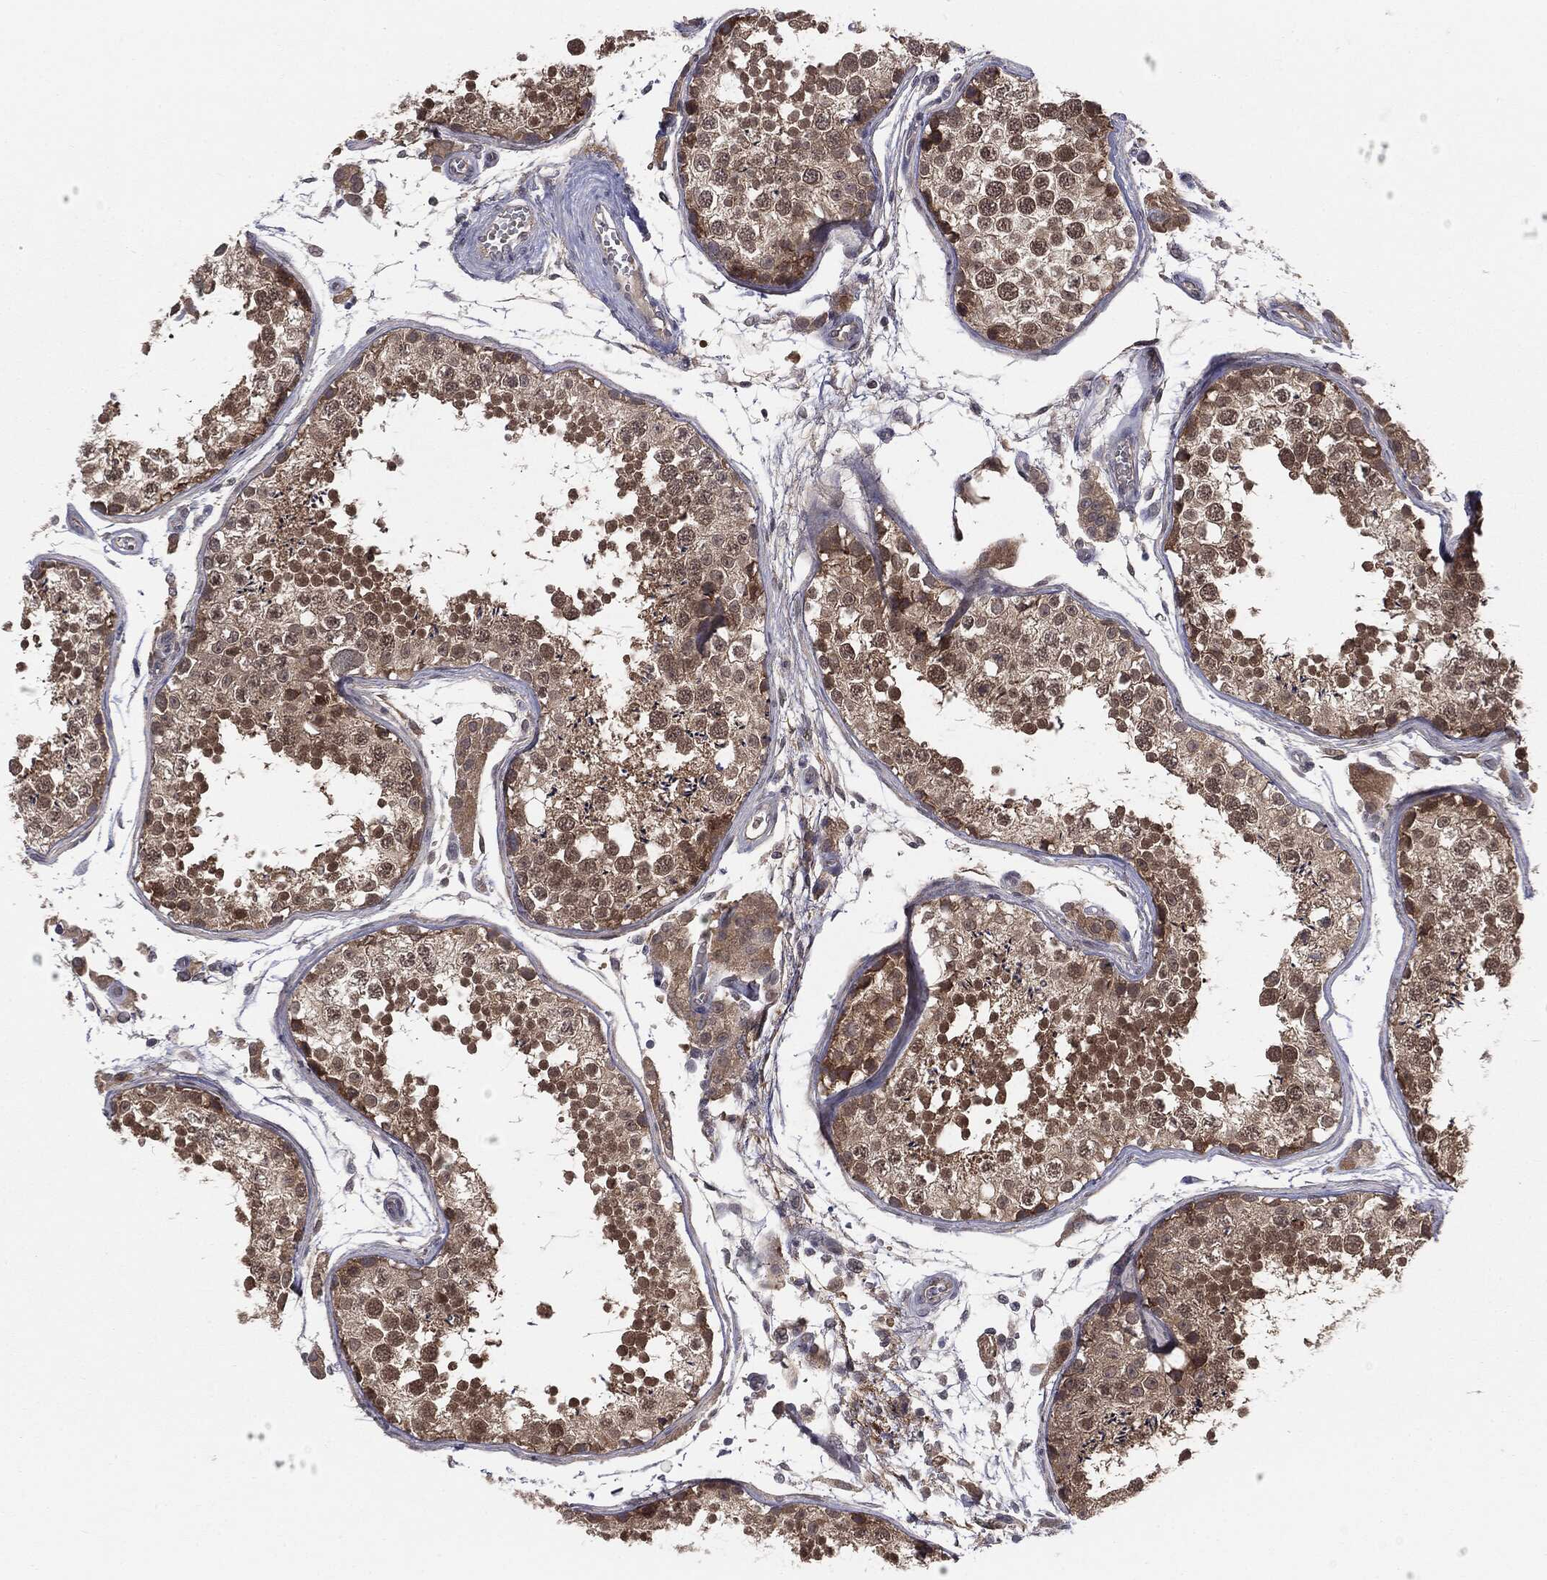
{"staining": {"intensity": "strong", "quantity": "25%-75%", "location": "cytoplasmic/membranous,nuclear"}, "tissue": "testis", "cell_type": "Cells in seminiferous ducts", "image_type": "normal", "snomed": [{"axis": "morphology", "description": "Normal tissue, NOS"}, {"axis": "topography", "description": "Testis"}], "caption": "The photomicrograph demonstrates immunohistochemical staining of unremarkable testis. There is strong cytoplasmic/membranous,nuclear staining is seen in about 25%-75% of cells in seminiferous ducts. Nuclei are stained in blue.", "gene": "KRT7", "patient": {"sex": "male", "age": 29}}